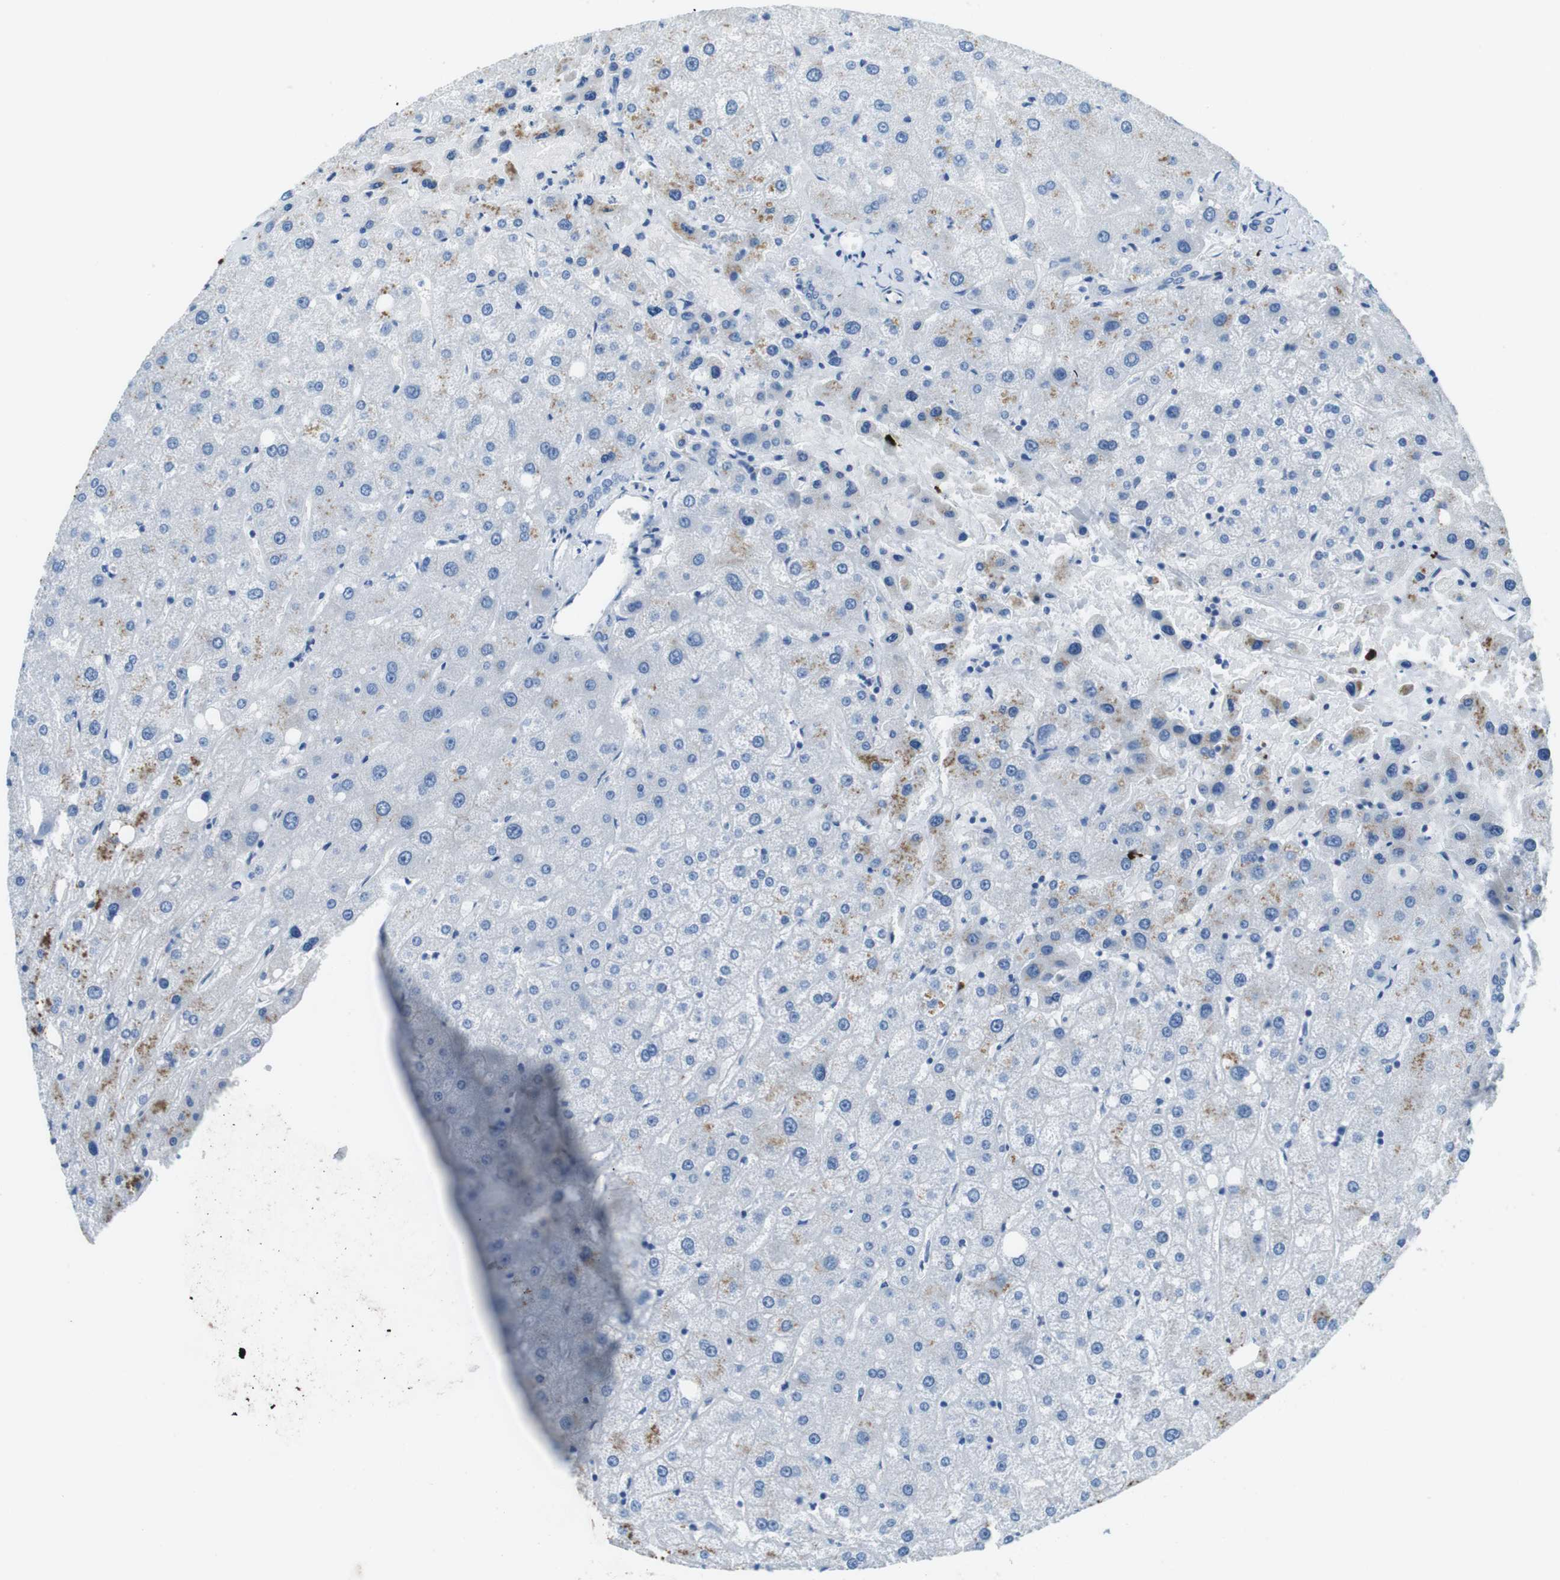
{"staining": {"intensity": "negative", "quantity": "none", "location": "none"}, "tissue": "liver", "cell_type": "Cholangiocytes", "image_type": "normal", "snomed": [{"axis": "morphology", "description": "Normal tissue, NOS"}, {"axis": "topography", "description": "Liver"}], "caption": "Immunohistochemical staining of unremarkable liver demonstrates no significant staining in cholangiocytes. (DAB IHC visualized using brightfield microscopy, high magnification).", "gene": "SLC35A3", "patient": {"sex": "male", "age": 73}}